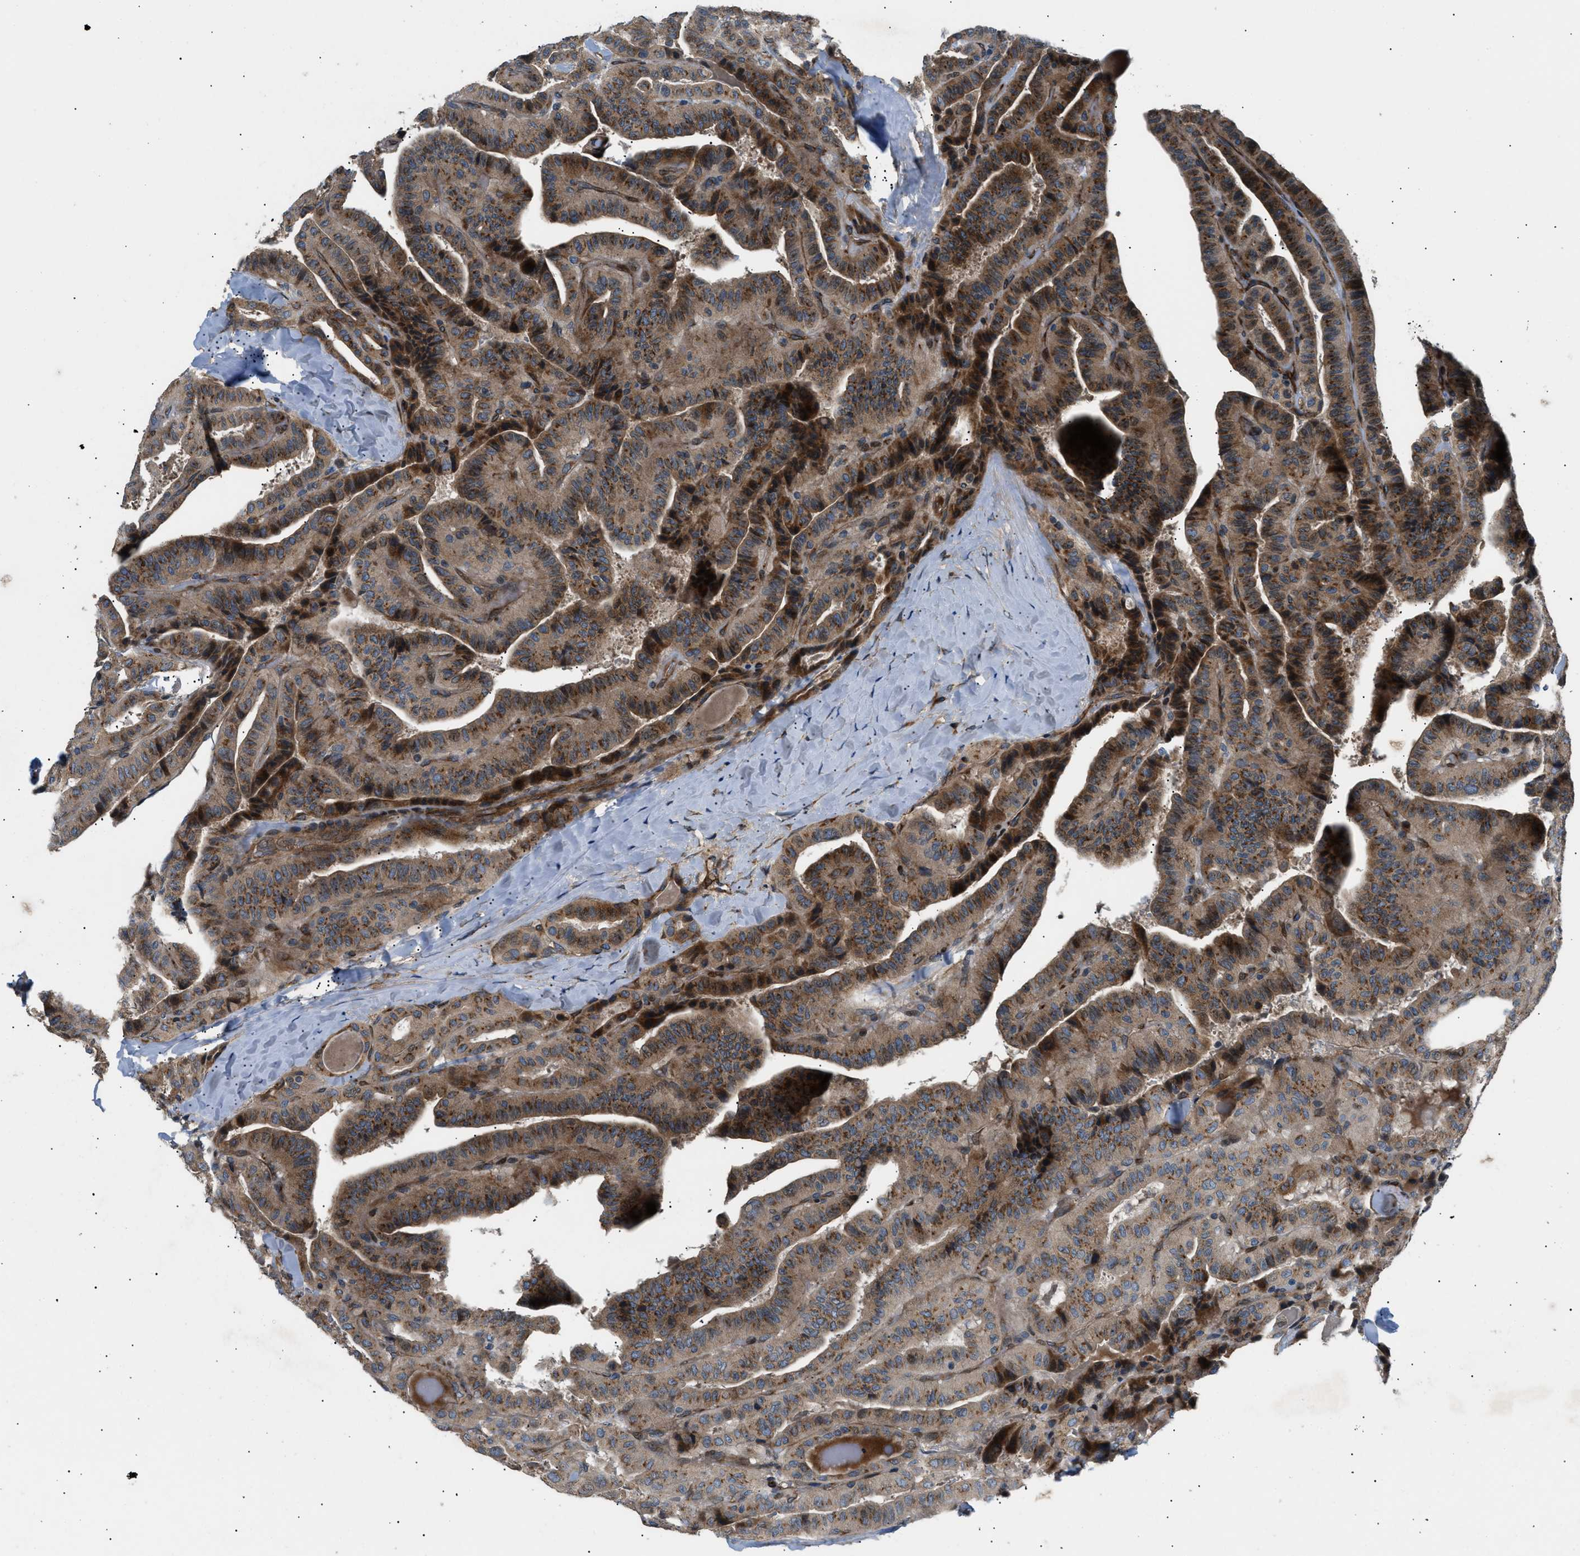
{"staining": {"intensity": "strong", "quantity": ">75%", "location": "cytoplasmic/membranous"}, "tissue": "thyroid cancer", "cell_type": "Tumor cells", "image_type": "cancer", "snomed": [{"axis": "morphology", "description": "Papillary adenocarcinoma, NOS"}, {"axis": "topography", "description": "Thyroid gland"}], "caption": "Thyroid cancer (papillary adenocarcinoma) was stained to show a protein in brown. There is high levels of strong cytoplasmic/membranous positivity in approximately >75% of tumor cells.", "gene": "LYSMD3", "patient": {"sex": "male", "age": 77}}